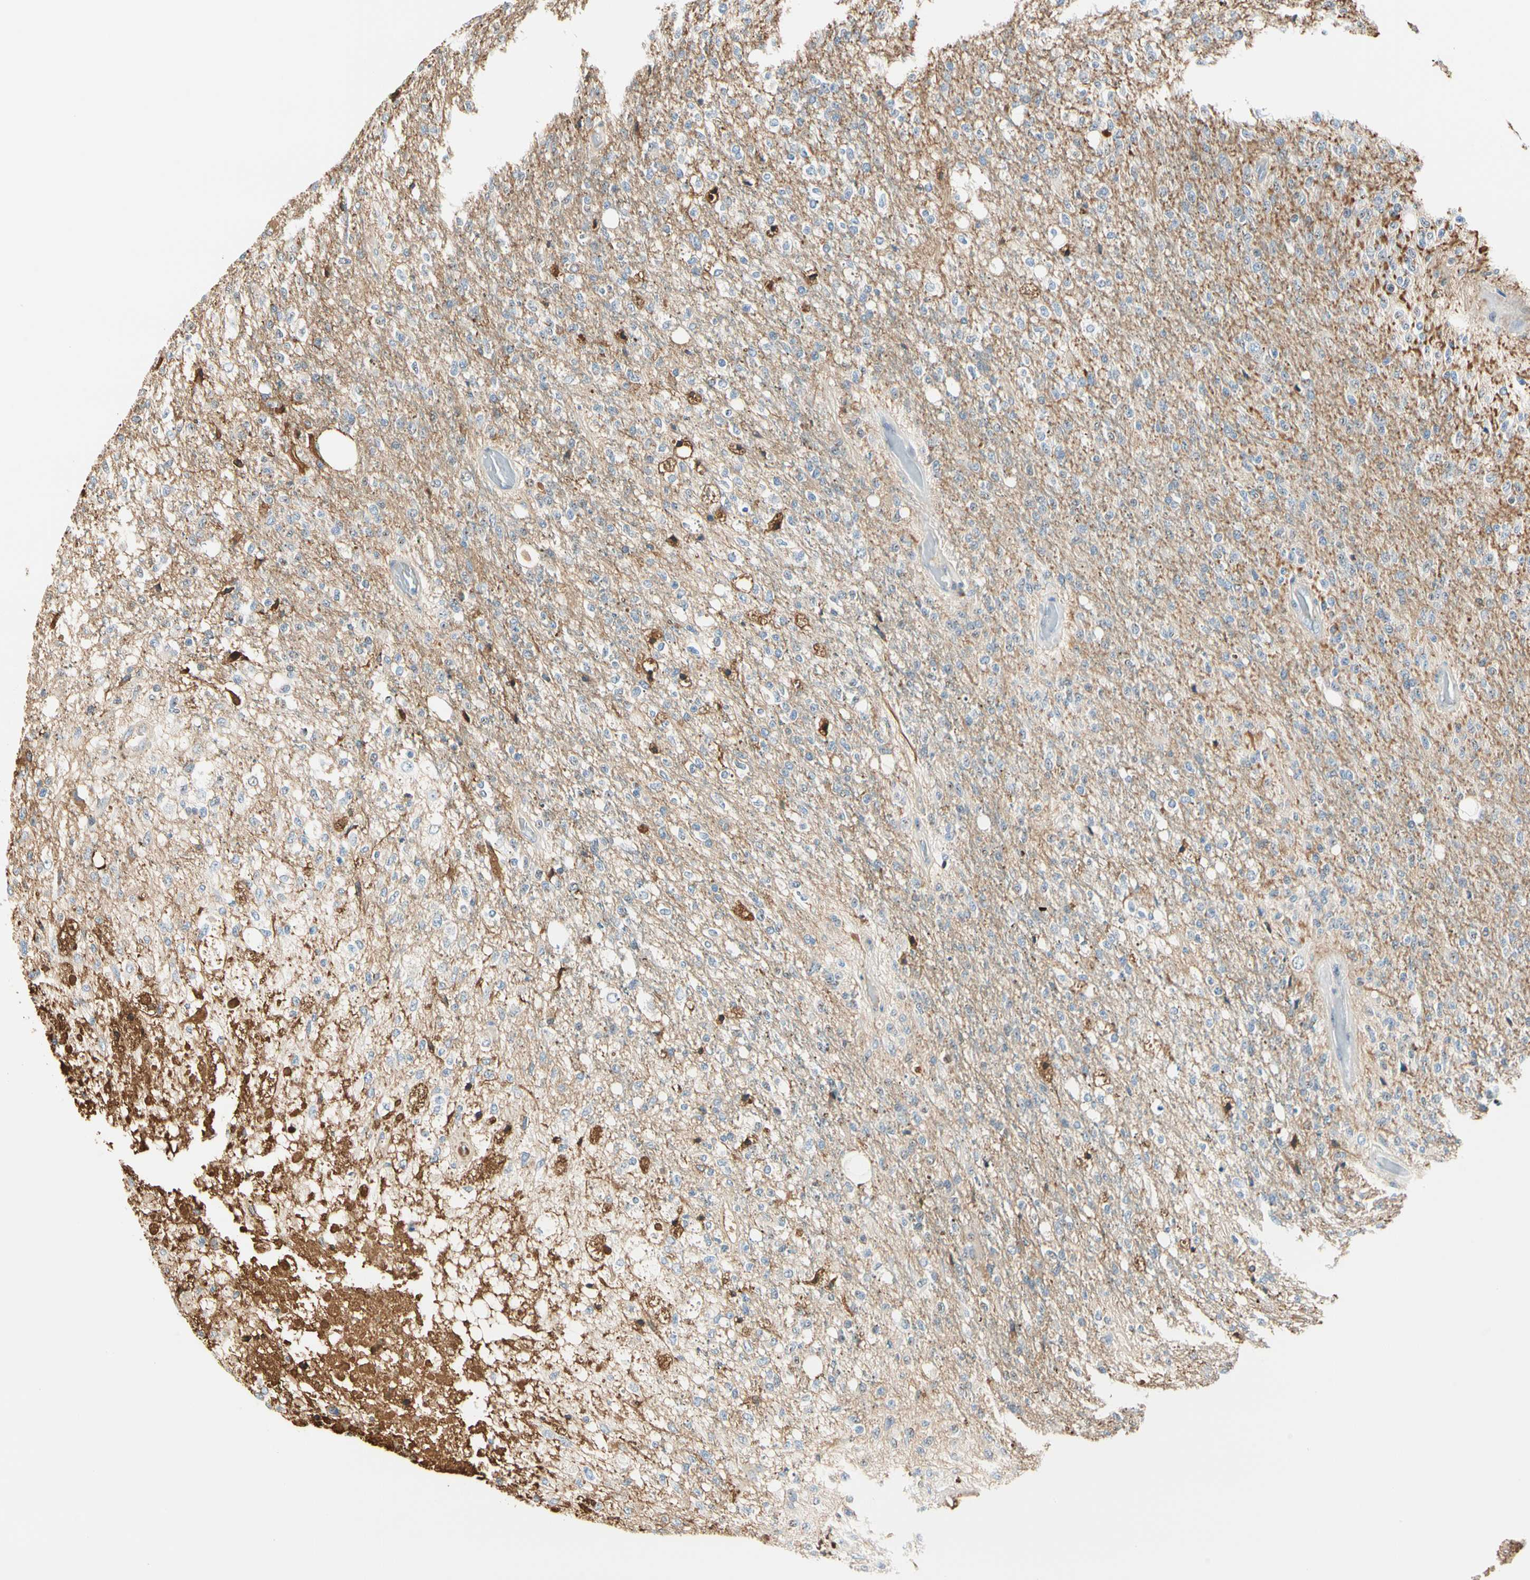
{"staining": {"intensity": "moderate", "quantity": "<25%", "location": "cytoplasmic/membranous,nuclear"}, "tissue": "glioma", "cell_type": "Tumor cells", "image_type": "cancer", "snomed": [{"axis": "morphology", "description": "Normal tissue, NOS"}, {"axis": "morphology", "description": "Glioma, malignant, High grade"}, {"axis": "topography", "description": "Cerebral cortex"}], "caption": "Moderate cytoplasmic/membranous and nuclear positivity for a protein is seen in about <25% of tumor cells of malignant glioma (high-grade) using immunohistochemistry.", "gene": "LAMB3", "patient": {"sex": "male", "age": 77}}